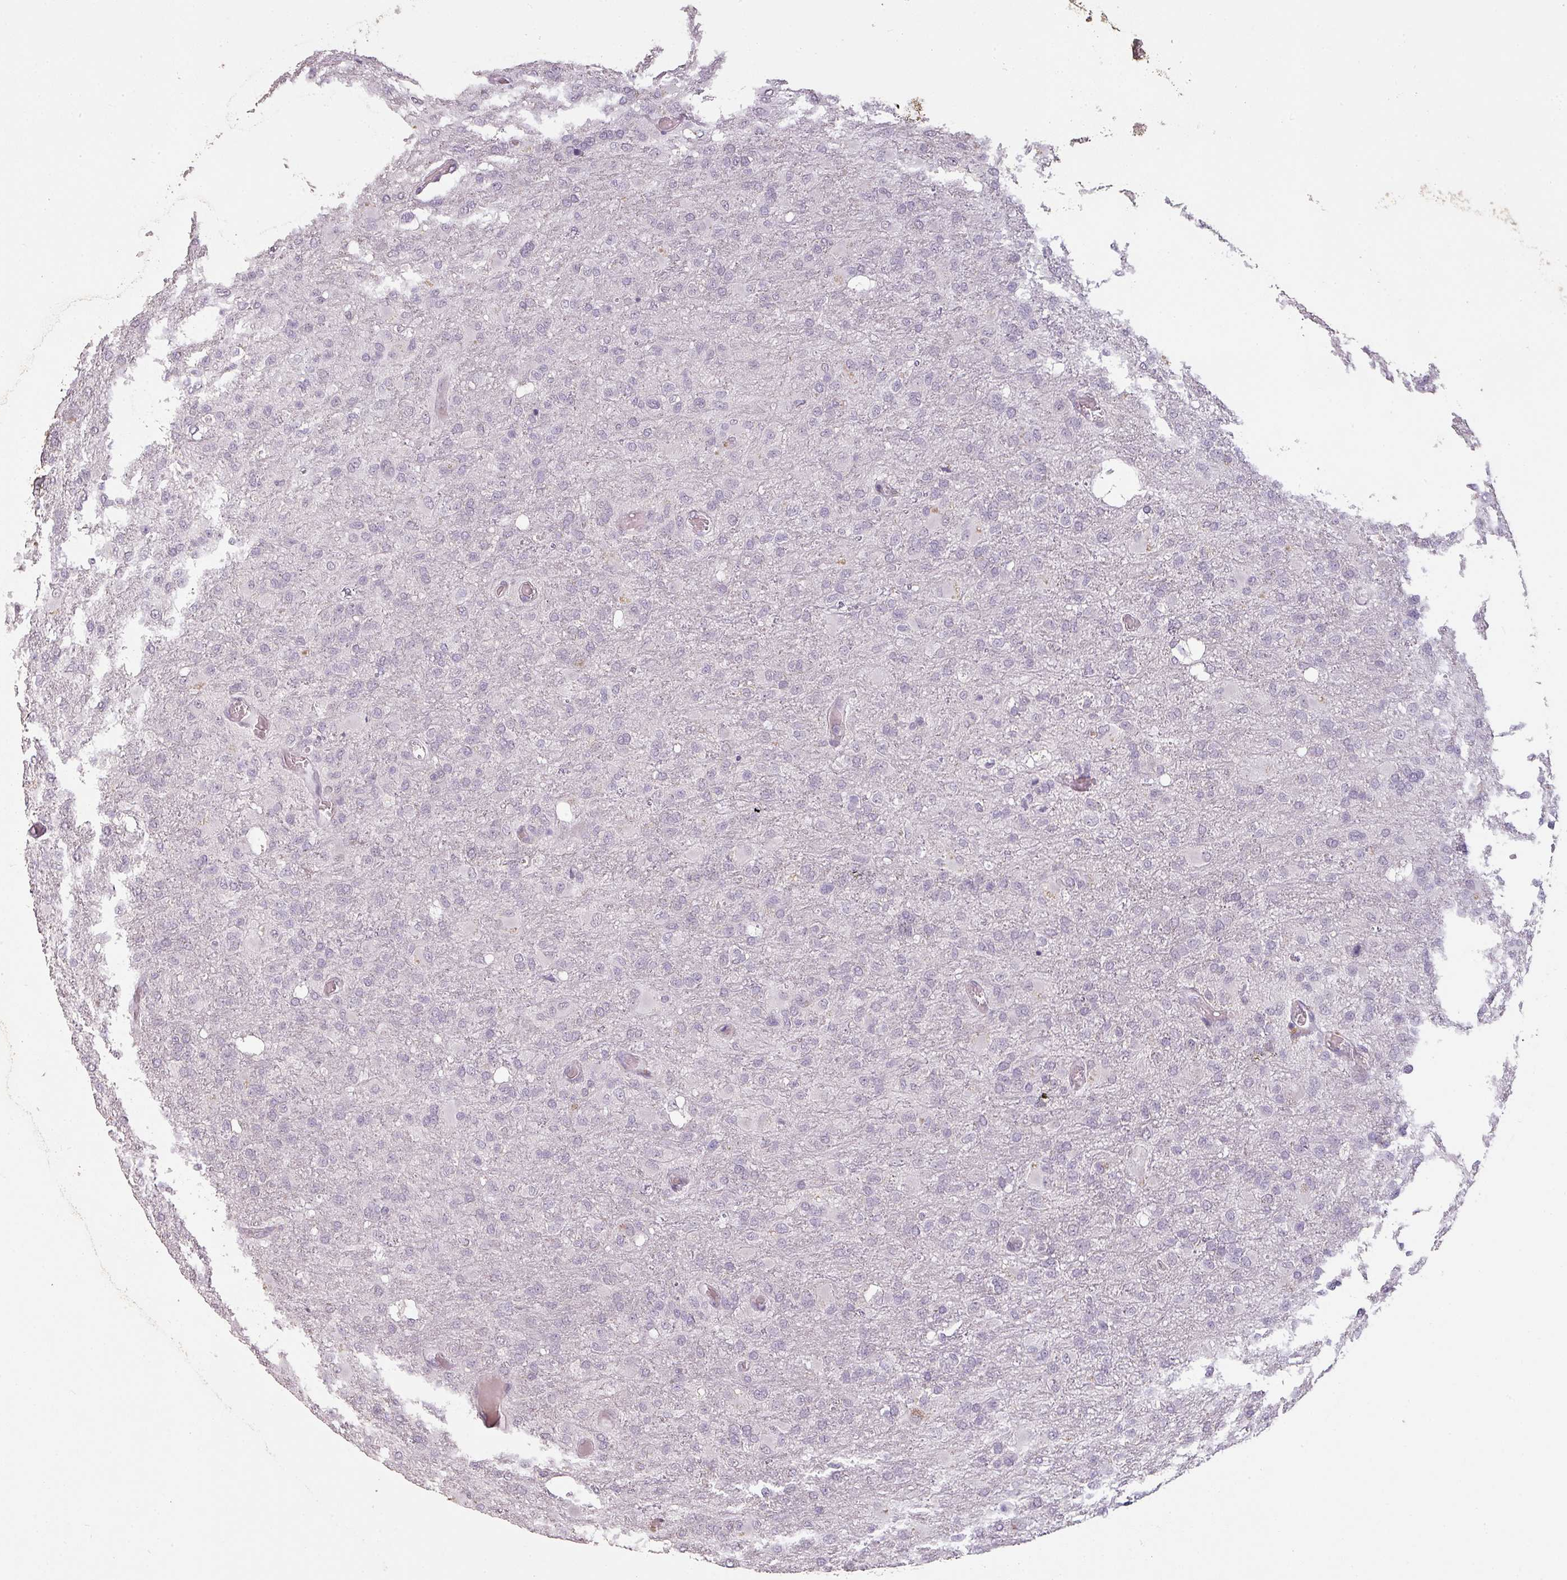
{"staining": {"intensity": "negative", "quantity": "none", "location": "none"}, "tissue": "glioma", "cell_type": "Tumor cells", "image_type": "cancer", "snomed": [{"axis": "morphology", "description": "Glioma, malignant, High grade"}, {"axis": "topography", "description": "Brain"}], "caption": "Tumor cells are negative for brown protein staining in malignant glioma (high-grade). (Immunohistochemistry (ihc), brightfield microscopy, high magnification).", "gene": "LYPLA1", "patient": {"sex": "female", "age": 74}}